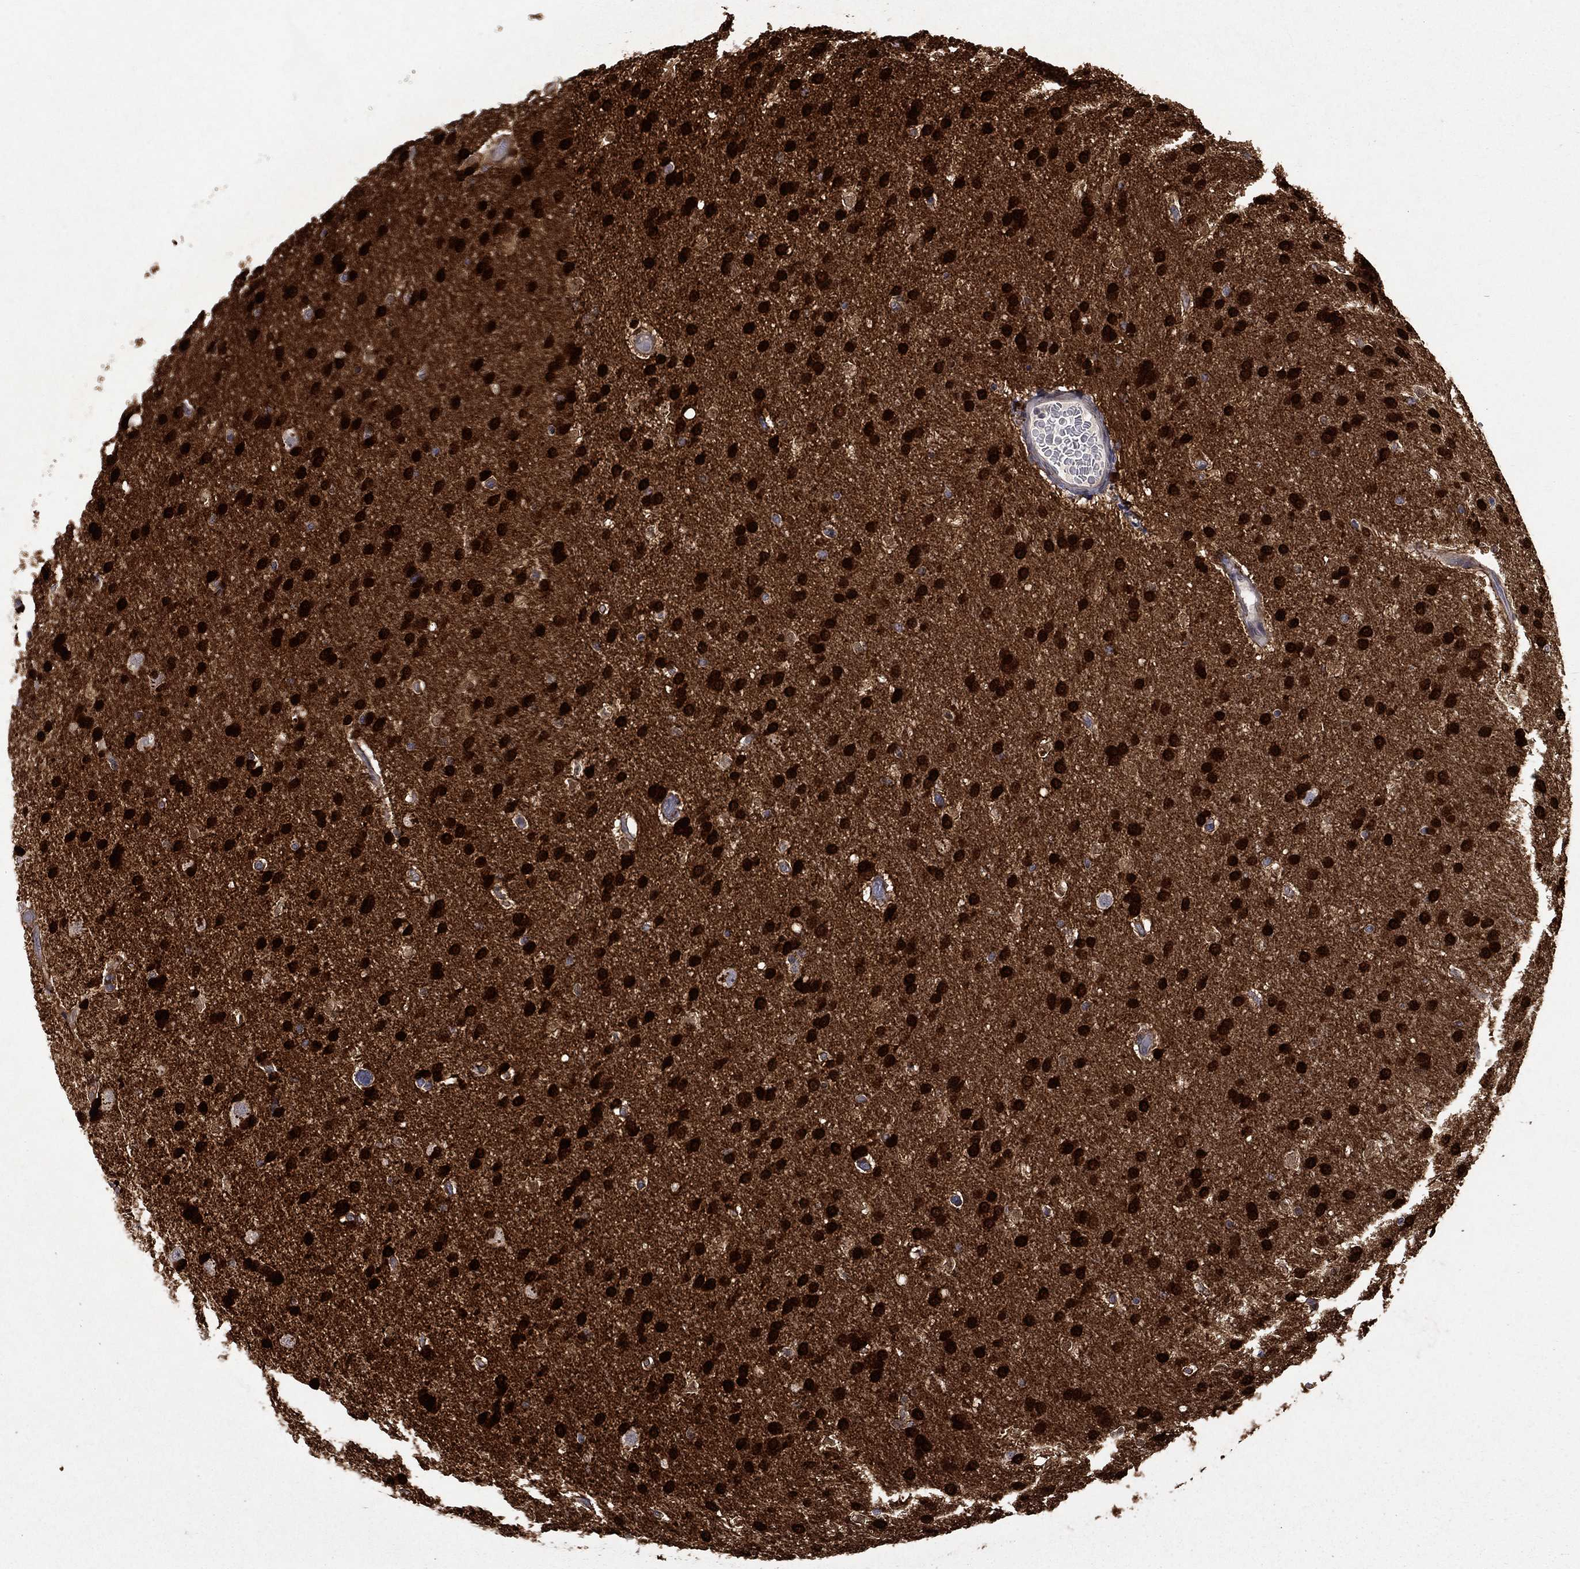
{"staining": {"intensity": "strong", "quantity": ">75%", "location": "nuclear"}, "tissue": "glioma", "cell_type": "Tumor cells", "image_type": "cancer", "snomed": [{"axis": "morphology", "description": "Glioma, malignant, Low grade"}, {"axis": "topography", "description": "Brain"}], "caption": "Glioma was stained to show a protein in brown. There is high levels of strong nuclear expression in about >75% of tumor cells.", "gene": "CBR1", "patient": {"sex": "female", "age": 37}}